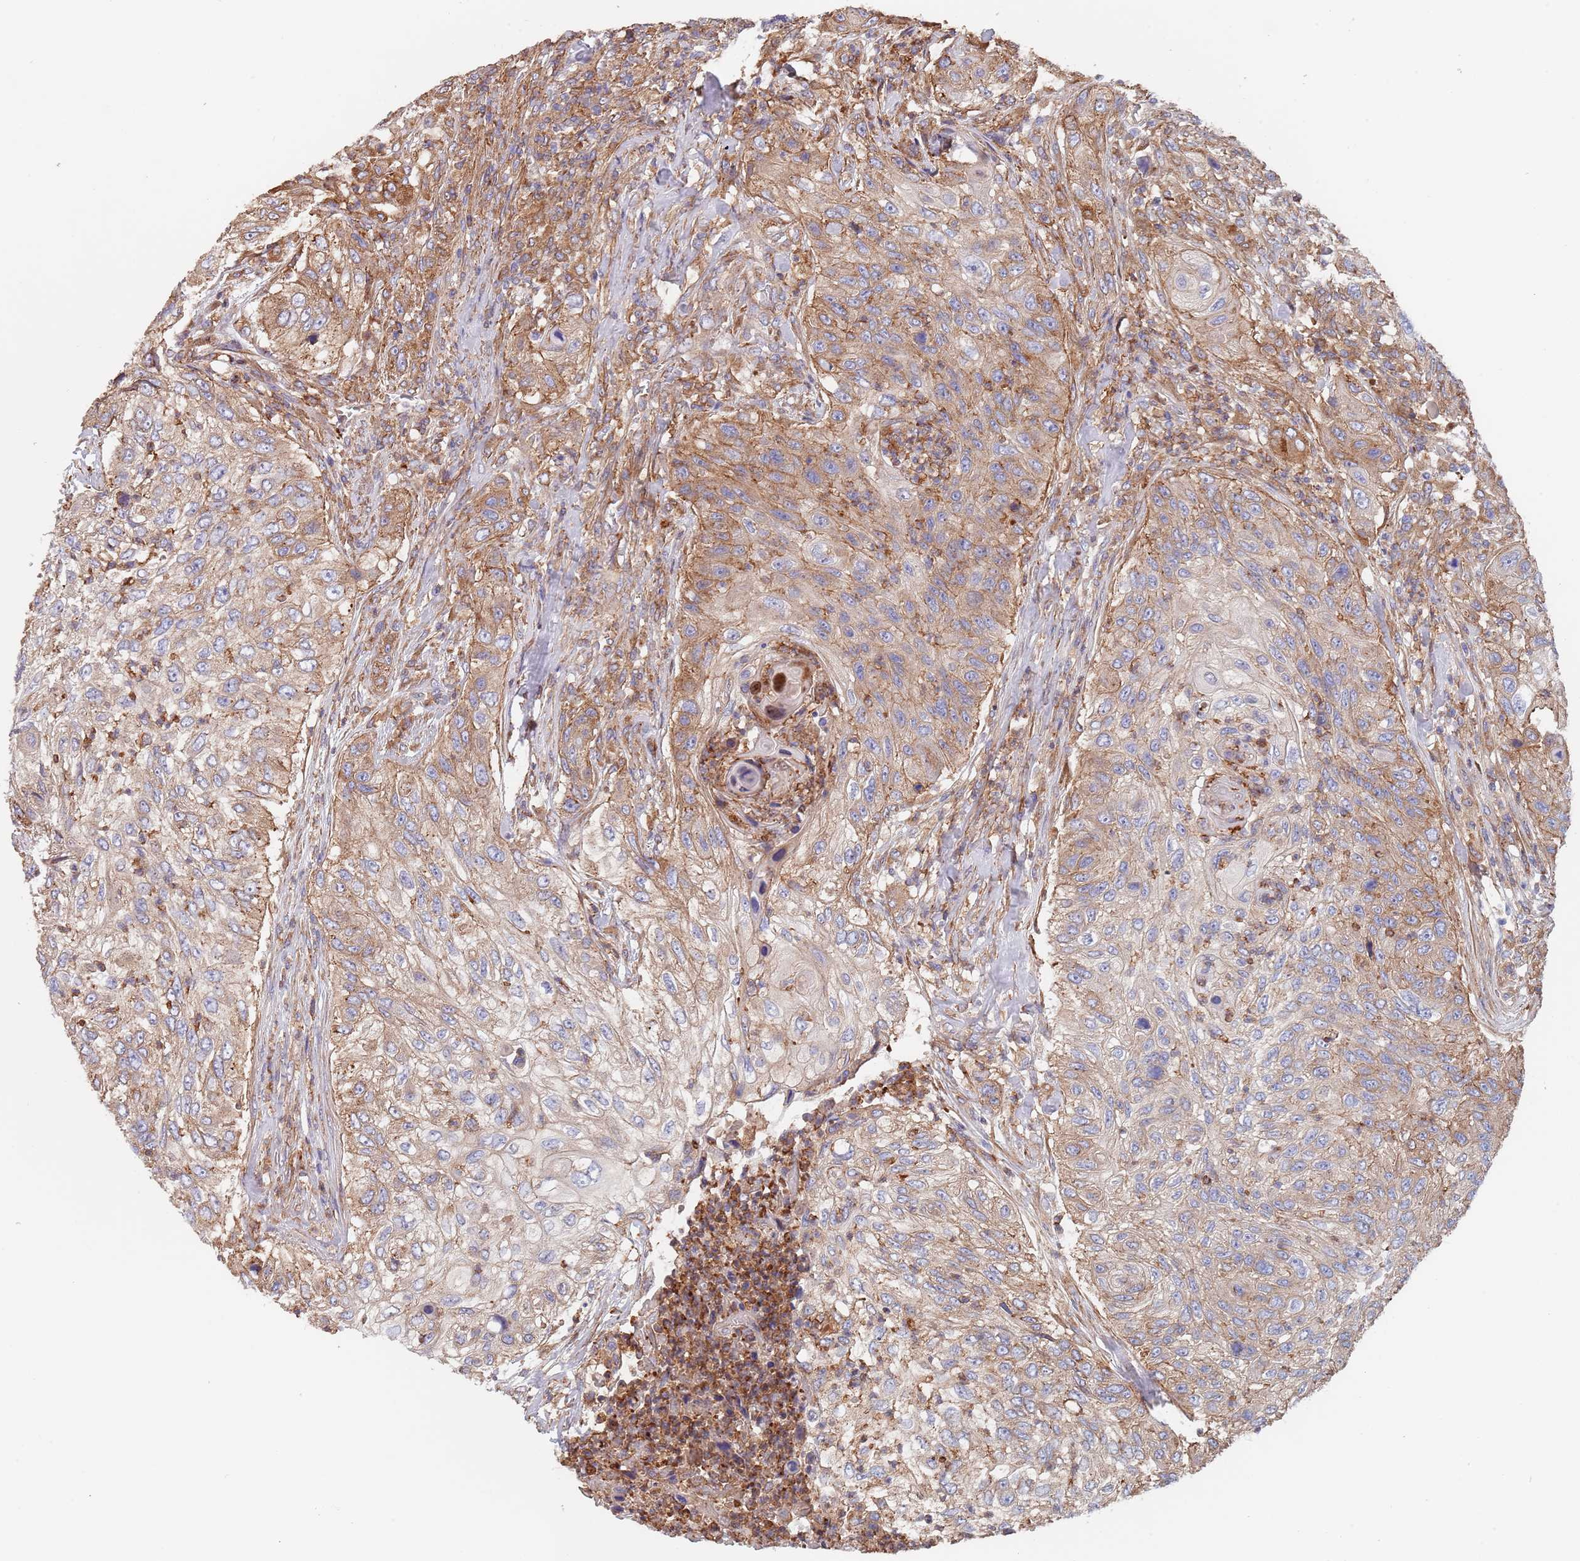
{"staining": {"intensity": "moderate", "quantity": "25%-75%", "location": "cytoplasmic/membranous"}, "tissue": "urothelial cancer", "cell_type": "Tumor cells", "image_type": "cancer", "snomed": [{"axis": "morphology", "description": "Urothelial carcinoma, High grade"}, {"axis": "topography", "description": "Urinary bladder"}], "caption": "Brown immunohistochemical staining in urothelial cancer demonstrates moderate cytoplasmic/membranous expression in about 25%-75% of tumor cells.", "gene": "DCUN1D3", "patient": {"sex": "female", "age": 60}}